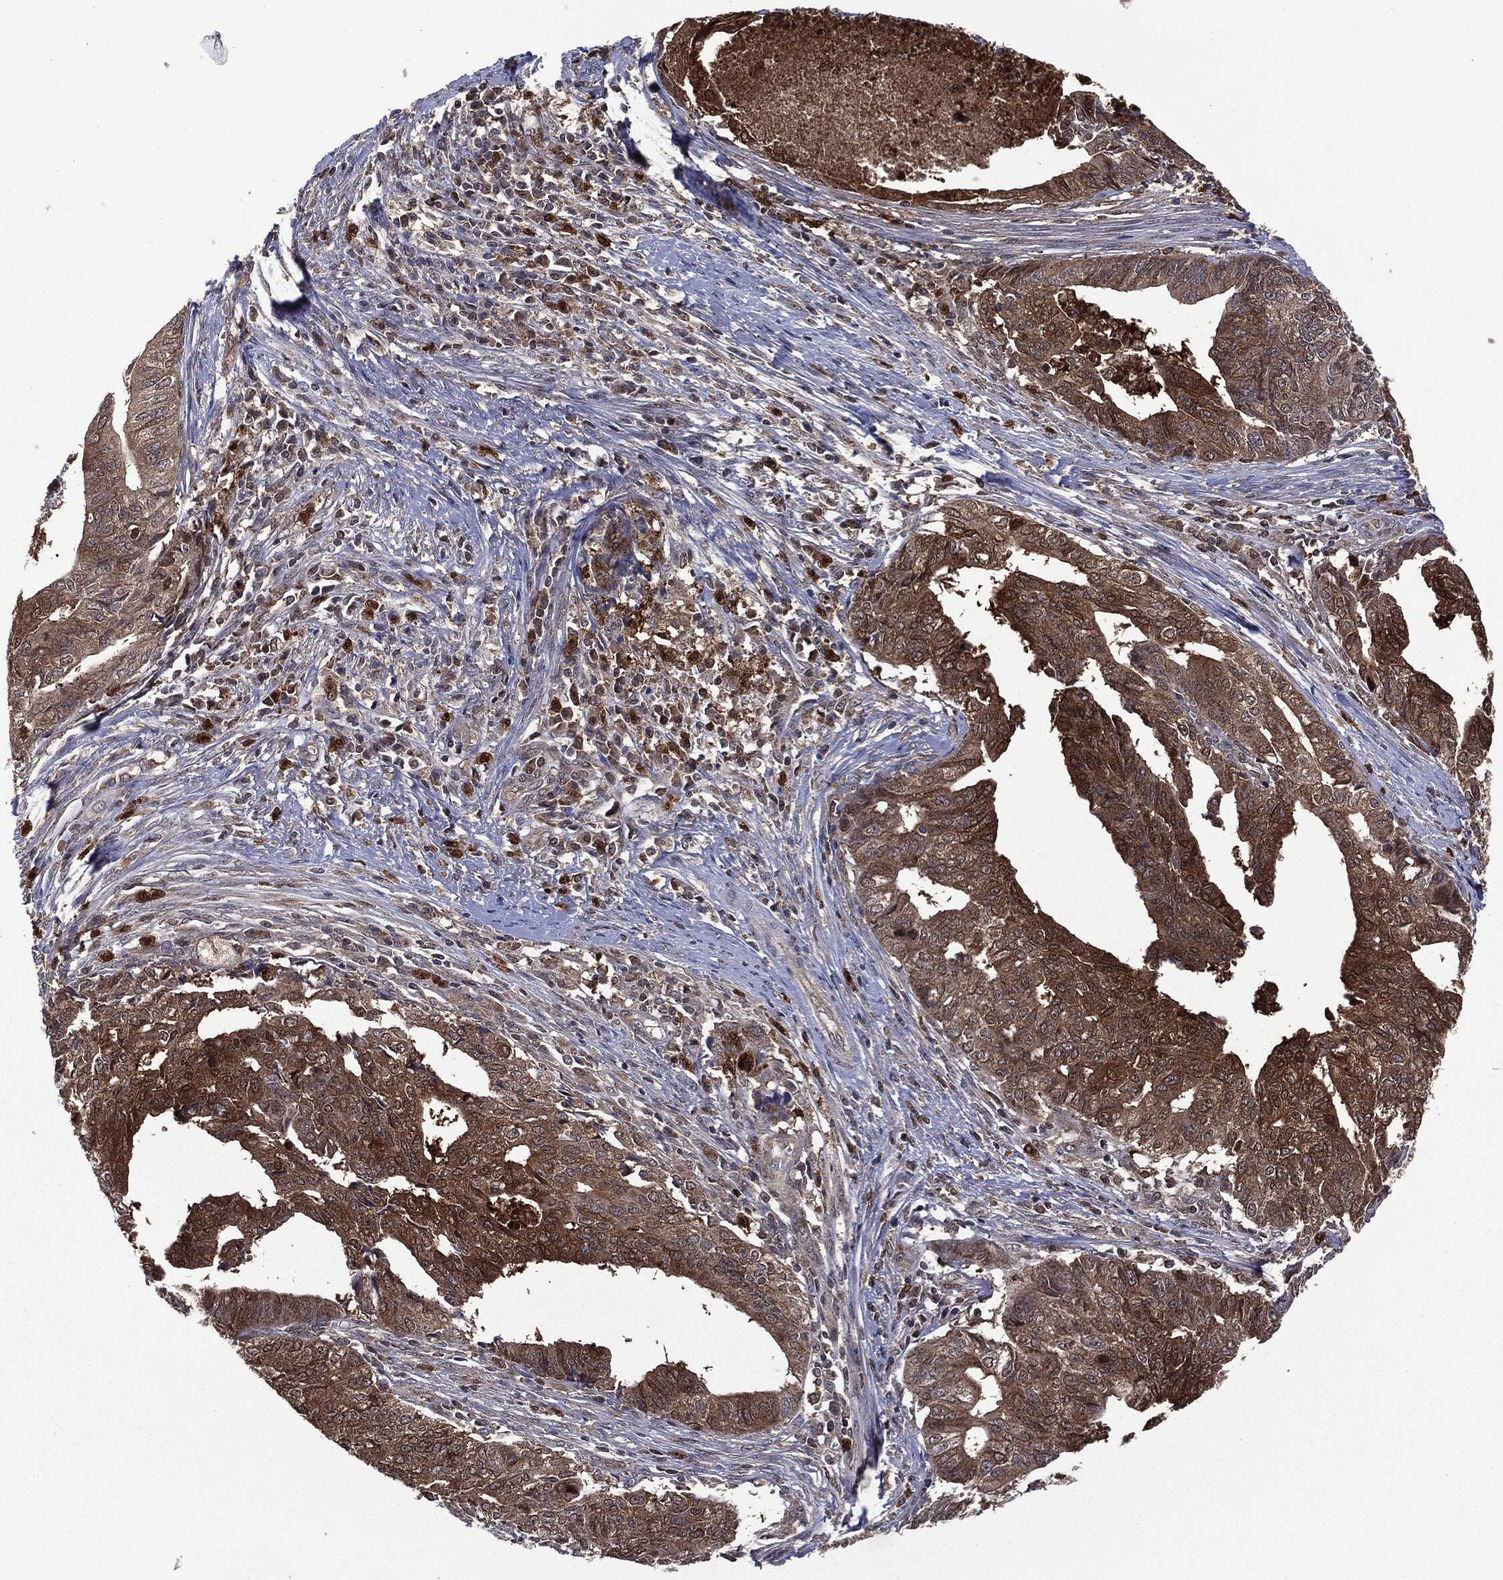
{"staining": {"intensity": "strong", "quantity": ">75%", "location": "cytoplasmic/membranous"}, "tissue": "endometrial cancer", "cell_type": "Tumor cells", "image_type": "cancer", "snomed": [{"axis": "morphology", "description": "Adenocarcinoma, NOS"}, {"axis": "topography", "description": "Endometrium"}], "caption": "IHC staining of endometrial cancer, which displays high levels of strong cytoplasmic/membranous positivity in about >75% of tumor cells indicating strong cytoplasmic/membranous protein positivity. The staining was performed using DAB (3,3'-diaminobenzidine) (brown) for protein detection and nuclei were counterstained in hematoxylin (blue).", "gene": "GPI", "patient": {"sex": "female", "age": 65}}